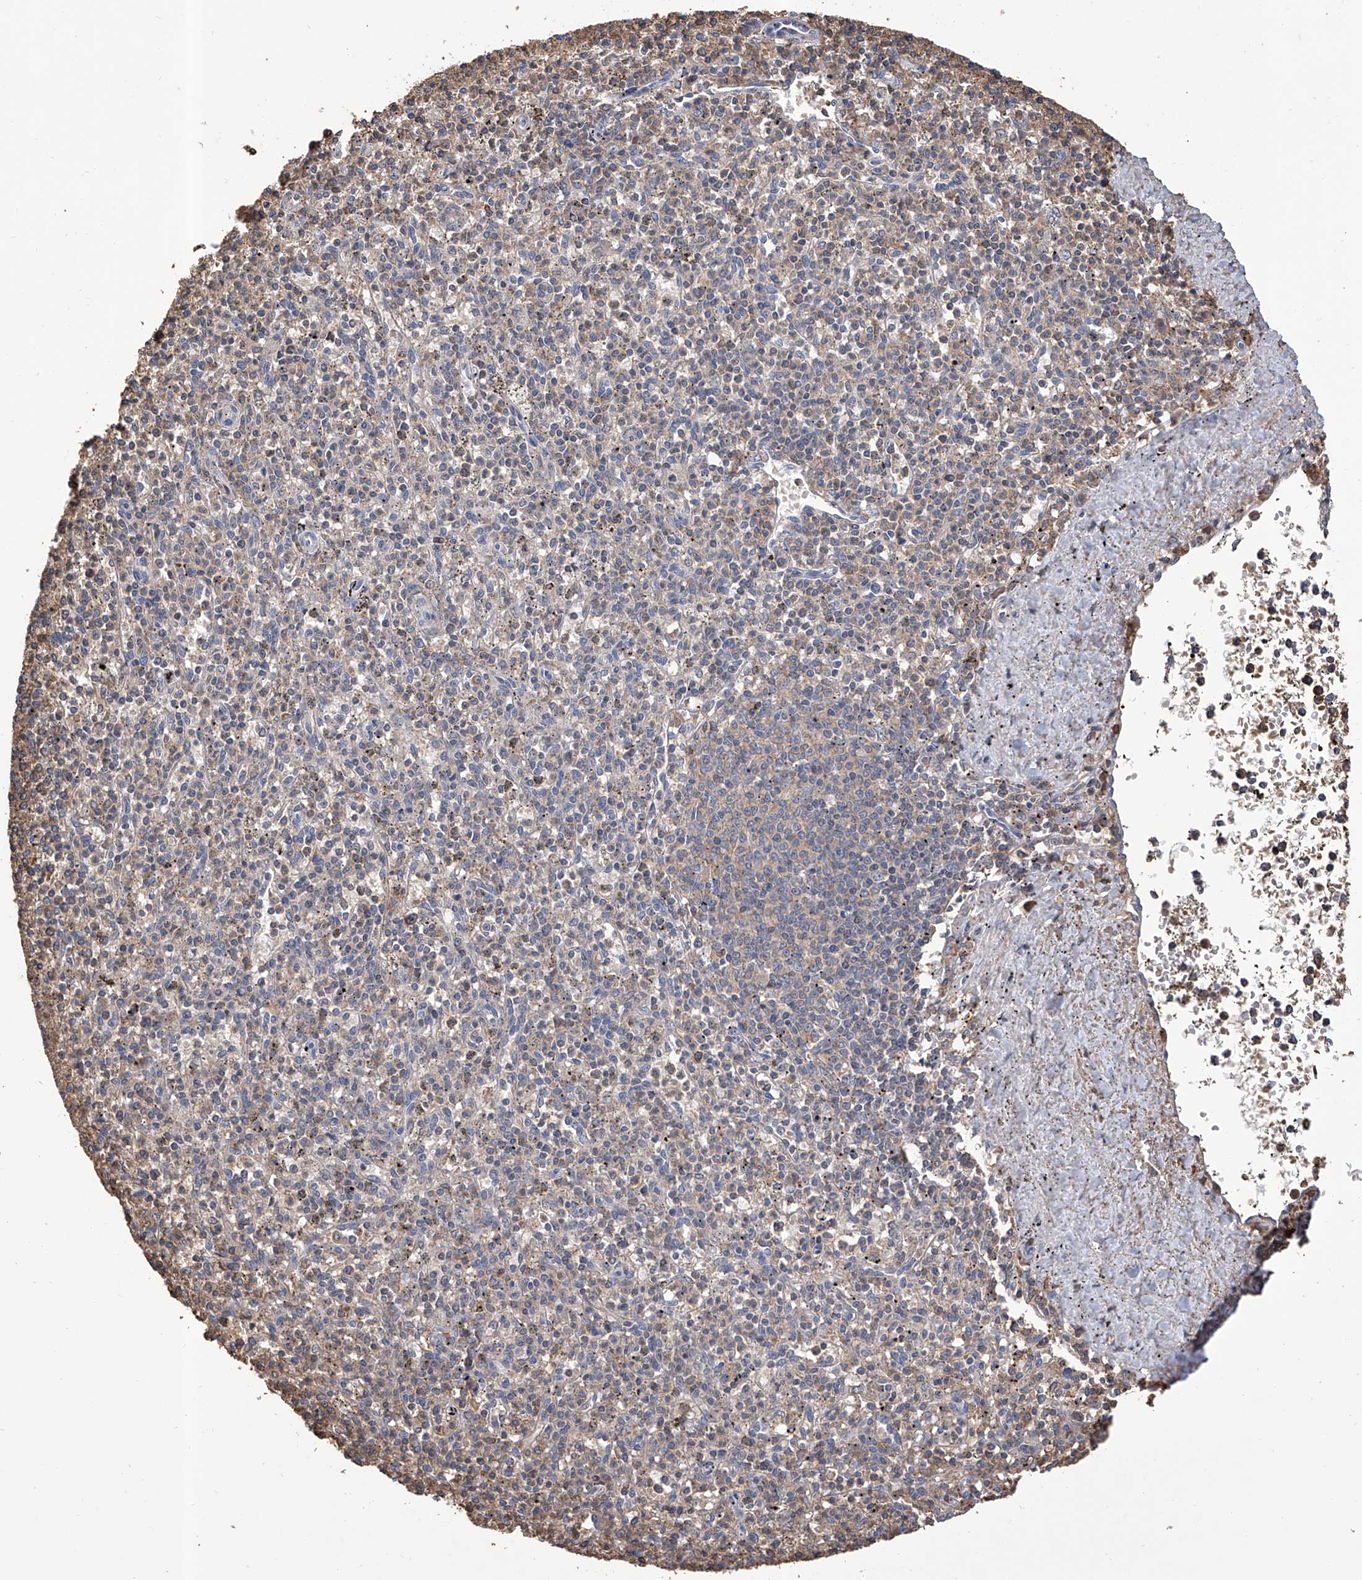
{"staining": {"intensity": "weak", "quantity": "<25%", "location": "cytoplasmic/membranous"}, "tissue": "spleen", "cell_type": "Cells in red pulp", "image_type": "normal", "snomed": [{"axis": "morphology", "description": "Normal tissue, NOS"}, {"axis": "topography", "description": "Spleen"}], "caption": "This is an immunohistochemistry histopathology image of normal spleen. There is no expression in cells in red pulp.", "gene": "GPT", "patient": {"sex": "male", "age": 72}}